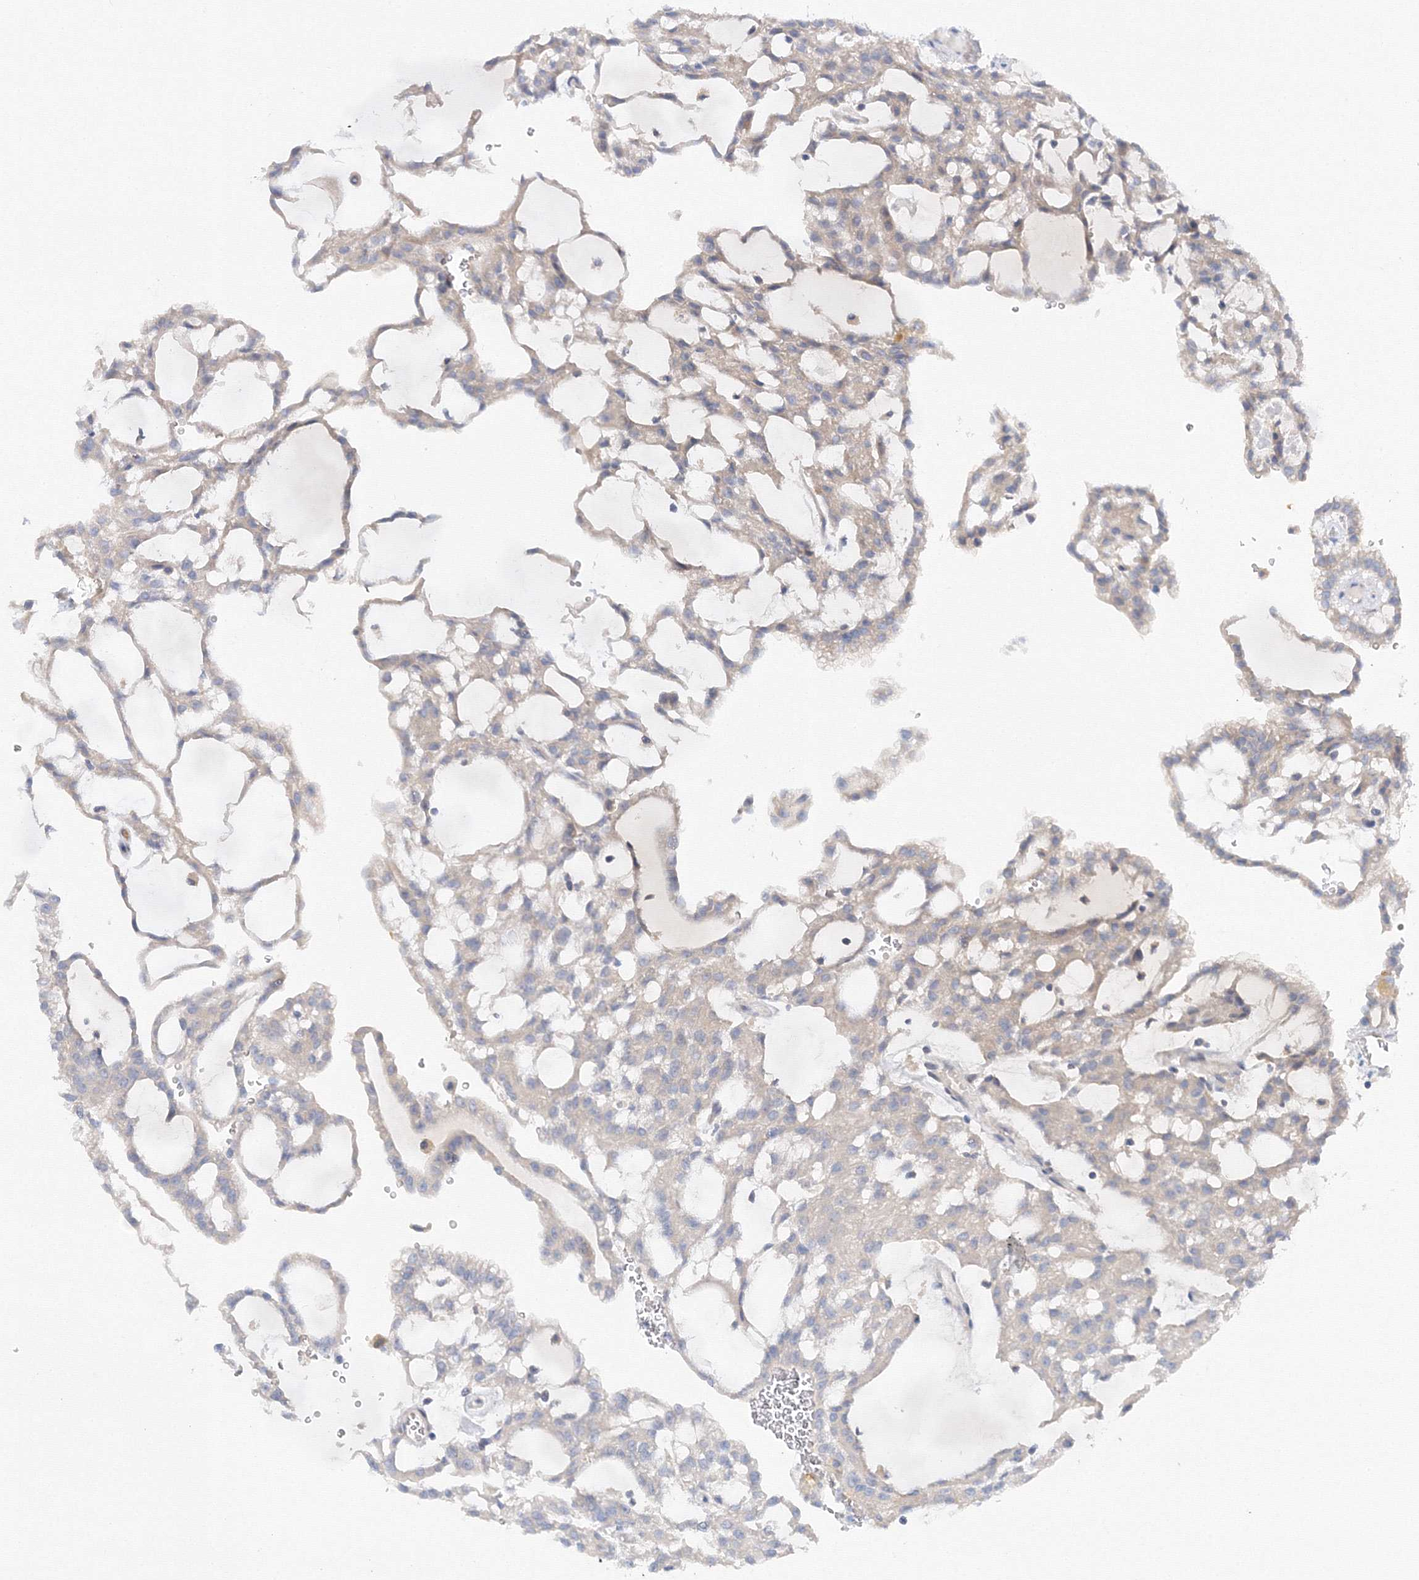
{"staining": {"intensity": "weak", "quantity": "<25%", "location": "cytoplasmic/membranous"}, "tissue": "renal cancer", "cell_type": "Tumor cells", "image_type": "cancer", "snomed": [{"axis": "morphology", "description": "Adenocarcinoma, NOS"}, {"axis": "topography", "description": "Kidney"}], "caption": "An IHC image of renal cancer is shown. There is no staining in tumor cells of renal cancer. Brightfield microscopy of immunohistochemistry stained with DAB (3,3'-diaminobenzidine) (brown) and hematoxylin (blue), captured at high magnification.", "gene": "DIS3L2", "patient": {"sex": "male", "age": 63}}